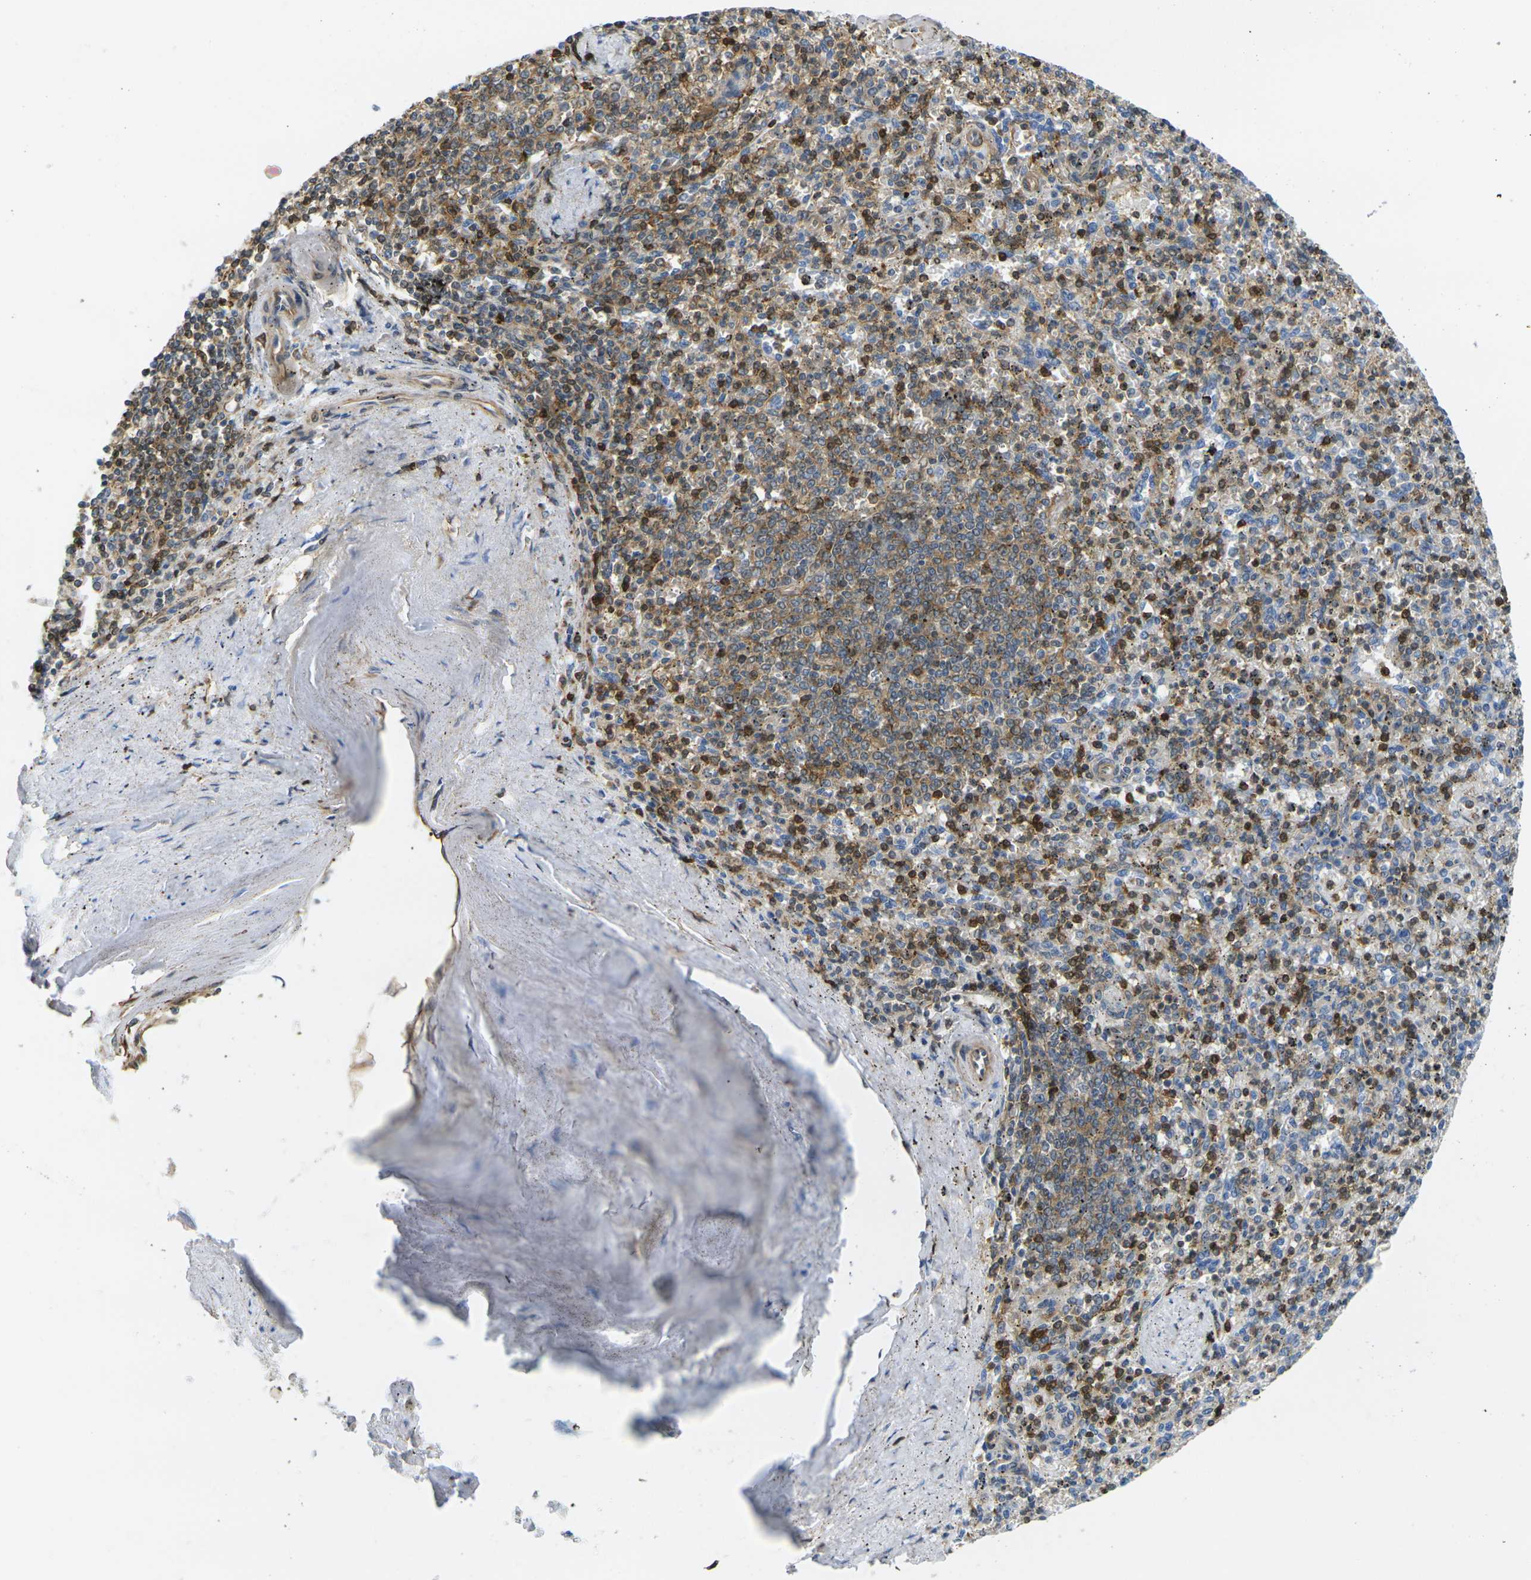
{"staining": {"intensity": "moderate", "quantity": "25%-75%", "location": "cytoplasmic/membranous"}, "tissue": "spleen", "cell_type": "Cells in red pulp", "image_type": "normal", "snomed": [{"axis": "morphology", "description": "Normal tissue, NOS"}, {"axis": "topography", "description": "Spleen"}], "caption": "Moderate cytoplasmic/membranous staining is present in approximately 25%-75% of cells in red pulp in normal spleen.", "gene": "LASP1", "patient": {"sex": "male", "age": 72}}